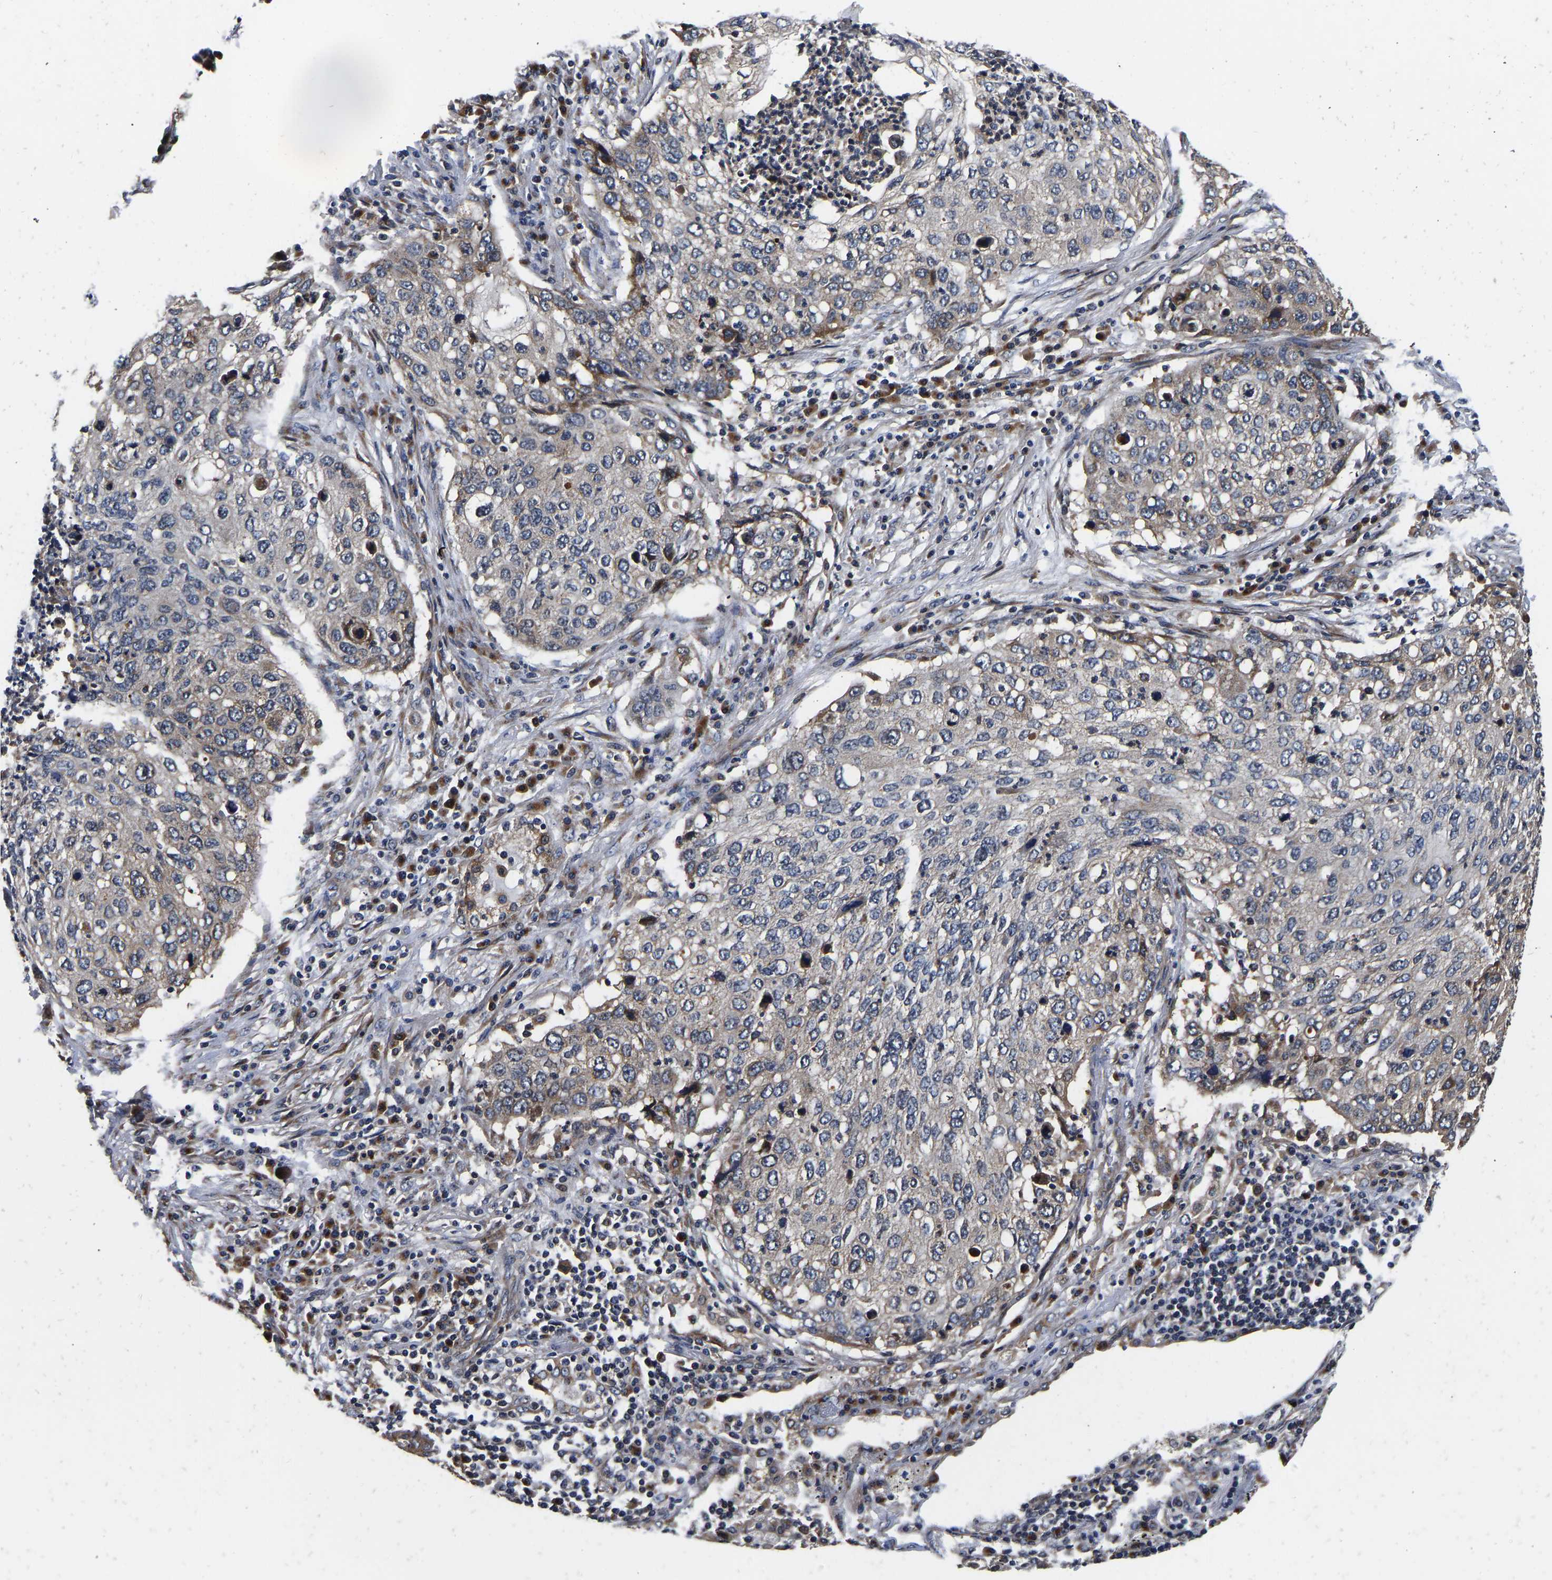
{"staining": {"intensity": "moderate", "quantity": "<25%", "location": "cytoplasmic/membranous"}, "tissue": "lung cancer", "cell_type": "Tumor cells", "image_type": "cancer", "snomed": [{"axis": "morphology", "description": "Squamous cell carcinoma, NOS"}, {"axis": "topography", "description": "Lung"}], "caption": "Immunohistochemistry of human lung squamous cell carcinoma displays low levels of moderate cytoplasmic/membranous positivity in approximately <25% of tumor cells. Immunohistochemistry stains the protein of interest in brown and the nuclei are stained blue.", "gene": "RABAC1", "patient": {"sex": "female", "age": 63}}